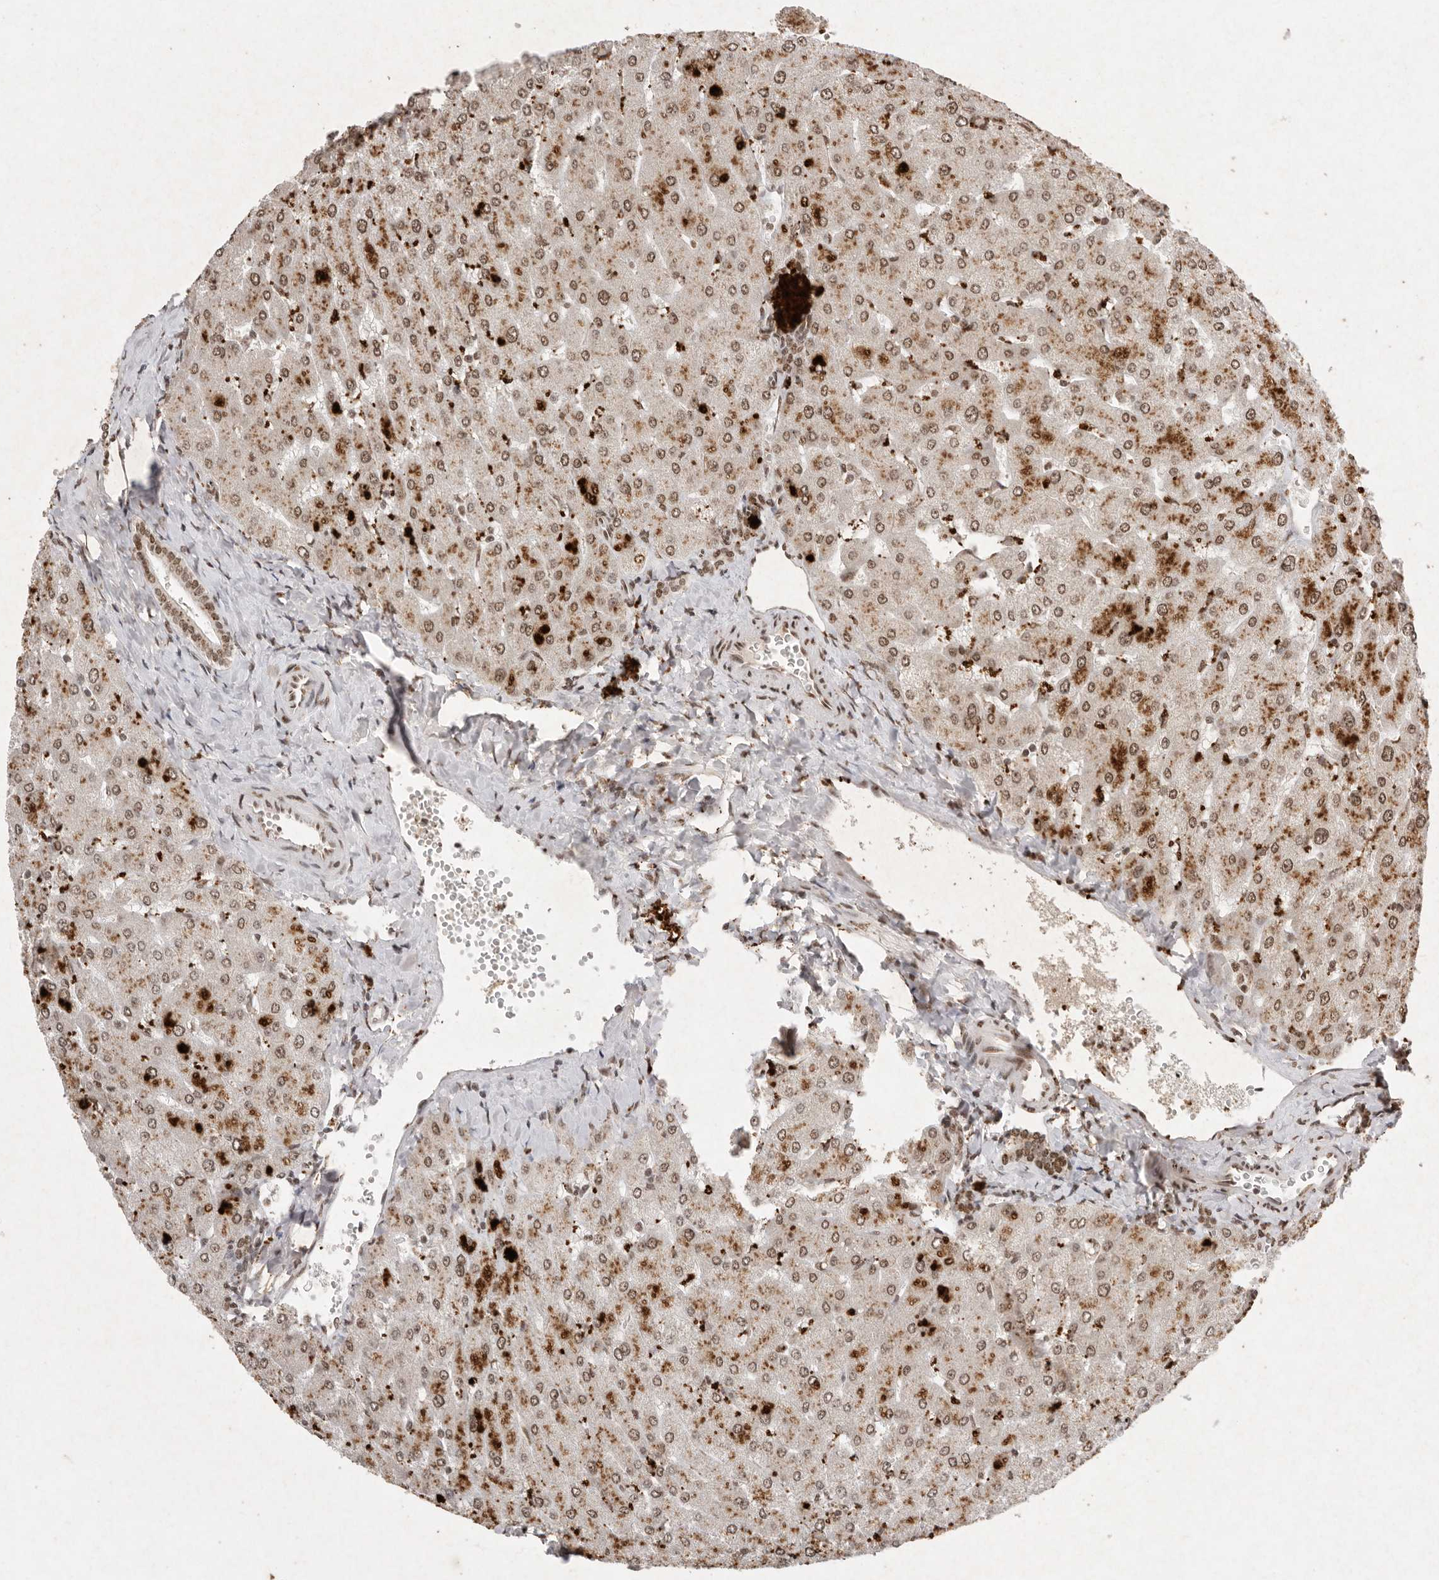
{"staining": {"intensity": "moderate", "quantity": ">75%", "location": "cytoplasmic/membranous,nuclear"}, "tissue": "liver", "cell_type": "Cholangiocytes", "image_type": "normal", "snomed": [{"axis": "morphology", "description": "Normal tissue, NOS"}, {"axis": "topography", "description": "Liver"}], "caption": "This image displays immunohistochemistry (IHC) staining of benign human liver, with medium moderate cytoplasmic/membranous,nuclear positivity in approximately >75% of cholangiocytes.", "gene": "NKX3", "patient": {"sex": "male", "age": 55}}